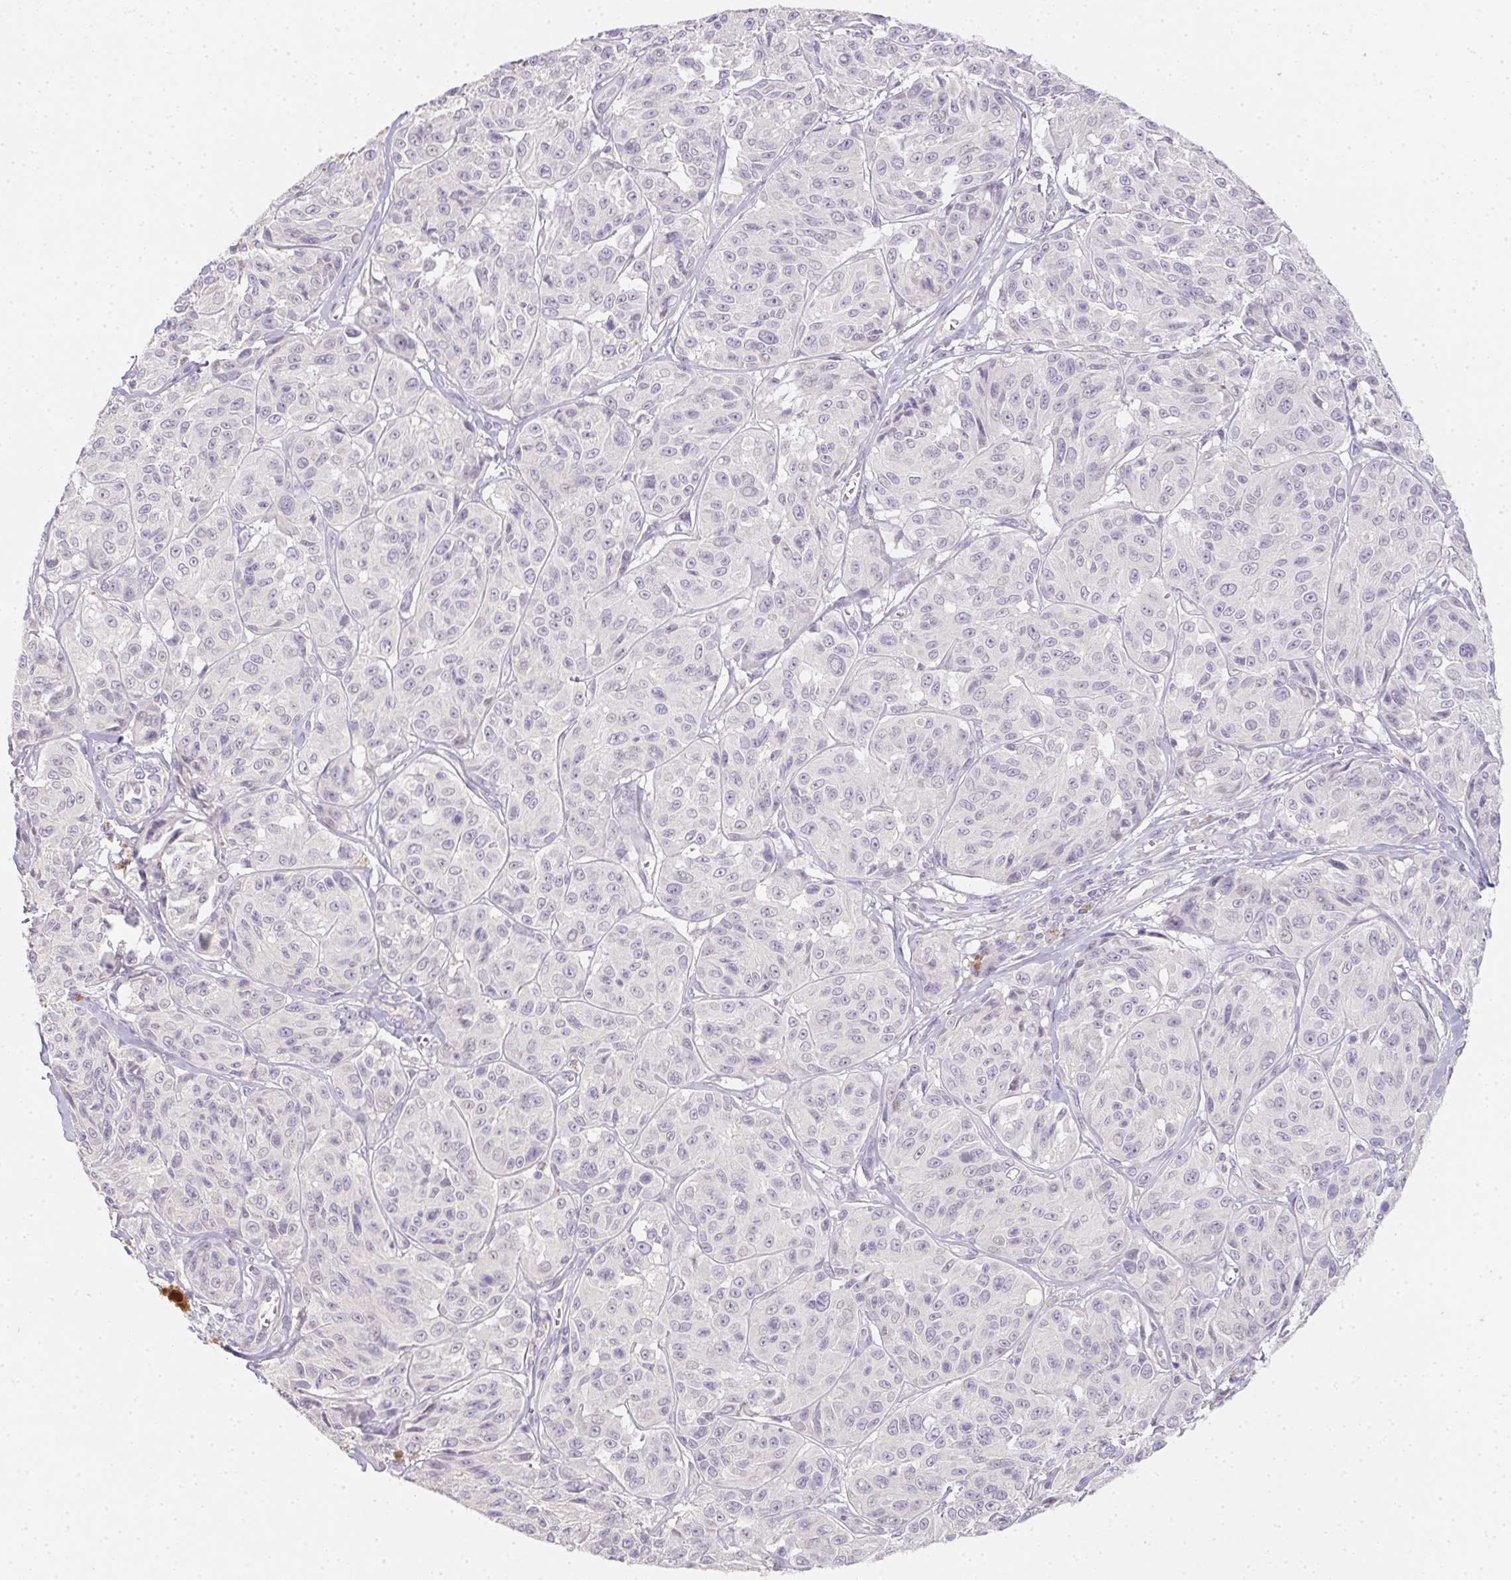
{"staining": {"intensity": "negative", "quantity": "none", "location": "none"}, "tissue": "melanoma", "cell_type": "Tumor cells", "image_type": "cancer", "snomed": [{"axis": "morphology", "description": "Malignant melanoma, NOS"}, {"axis": "topography", "description": "Skin"}], "caption": "Melanoma was stained to show a protein in brown. There is no significant staining in tumor cells.", "gene": "ZBBX", "patient": {"sex": "male", "age": 91}}